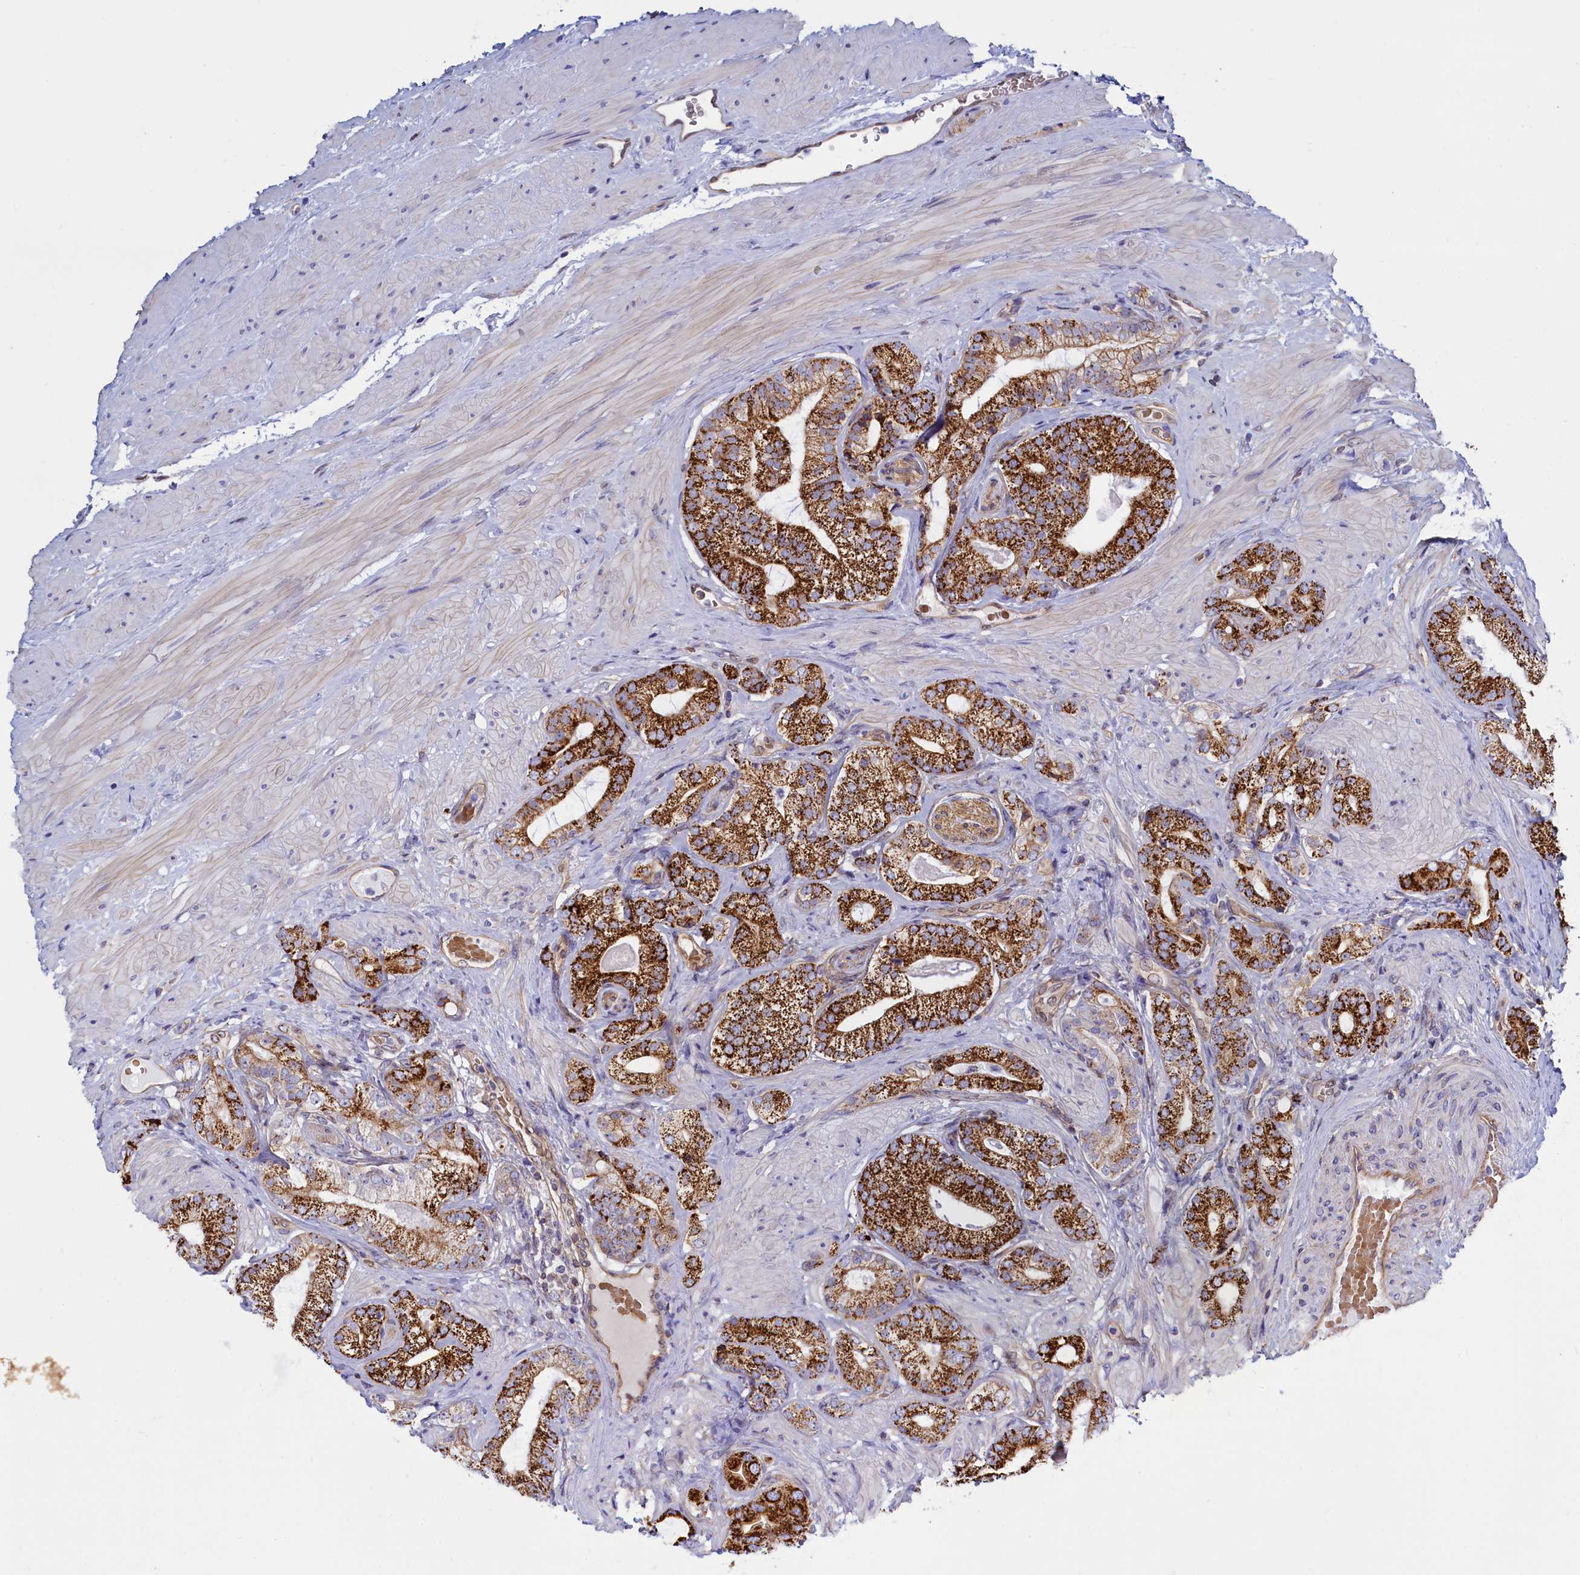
{"staining": {"intensity": "strong", "quantity": "25%-75%", "location": "cytoplasmic/membranous"}, "tissue": "prostate cancer", "cell_type": "Tumor cells", "image_type": "cancer", "snomed": [{"axis": "morphology", "description": "Adenocarcinoma, Low grade"}, {"axis": "topography", "description": "Prostate"}], "caption": "A micrograph of prostate cancer (low-grade adenocarcinoma) stained for a protein exhibits strong cytoplasmic/membranous brown staining in tumor cells.", "gene": "ABCC12", "patient": {"sex": "male", "age": 57}}